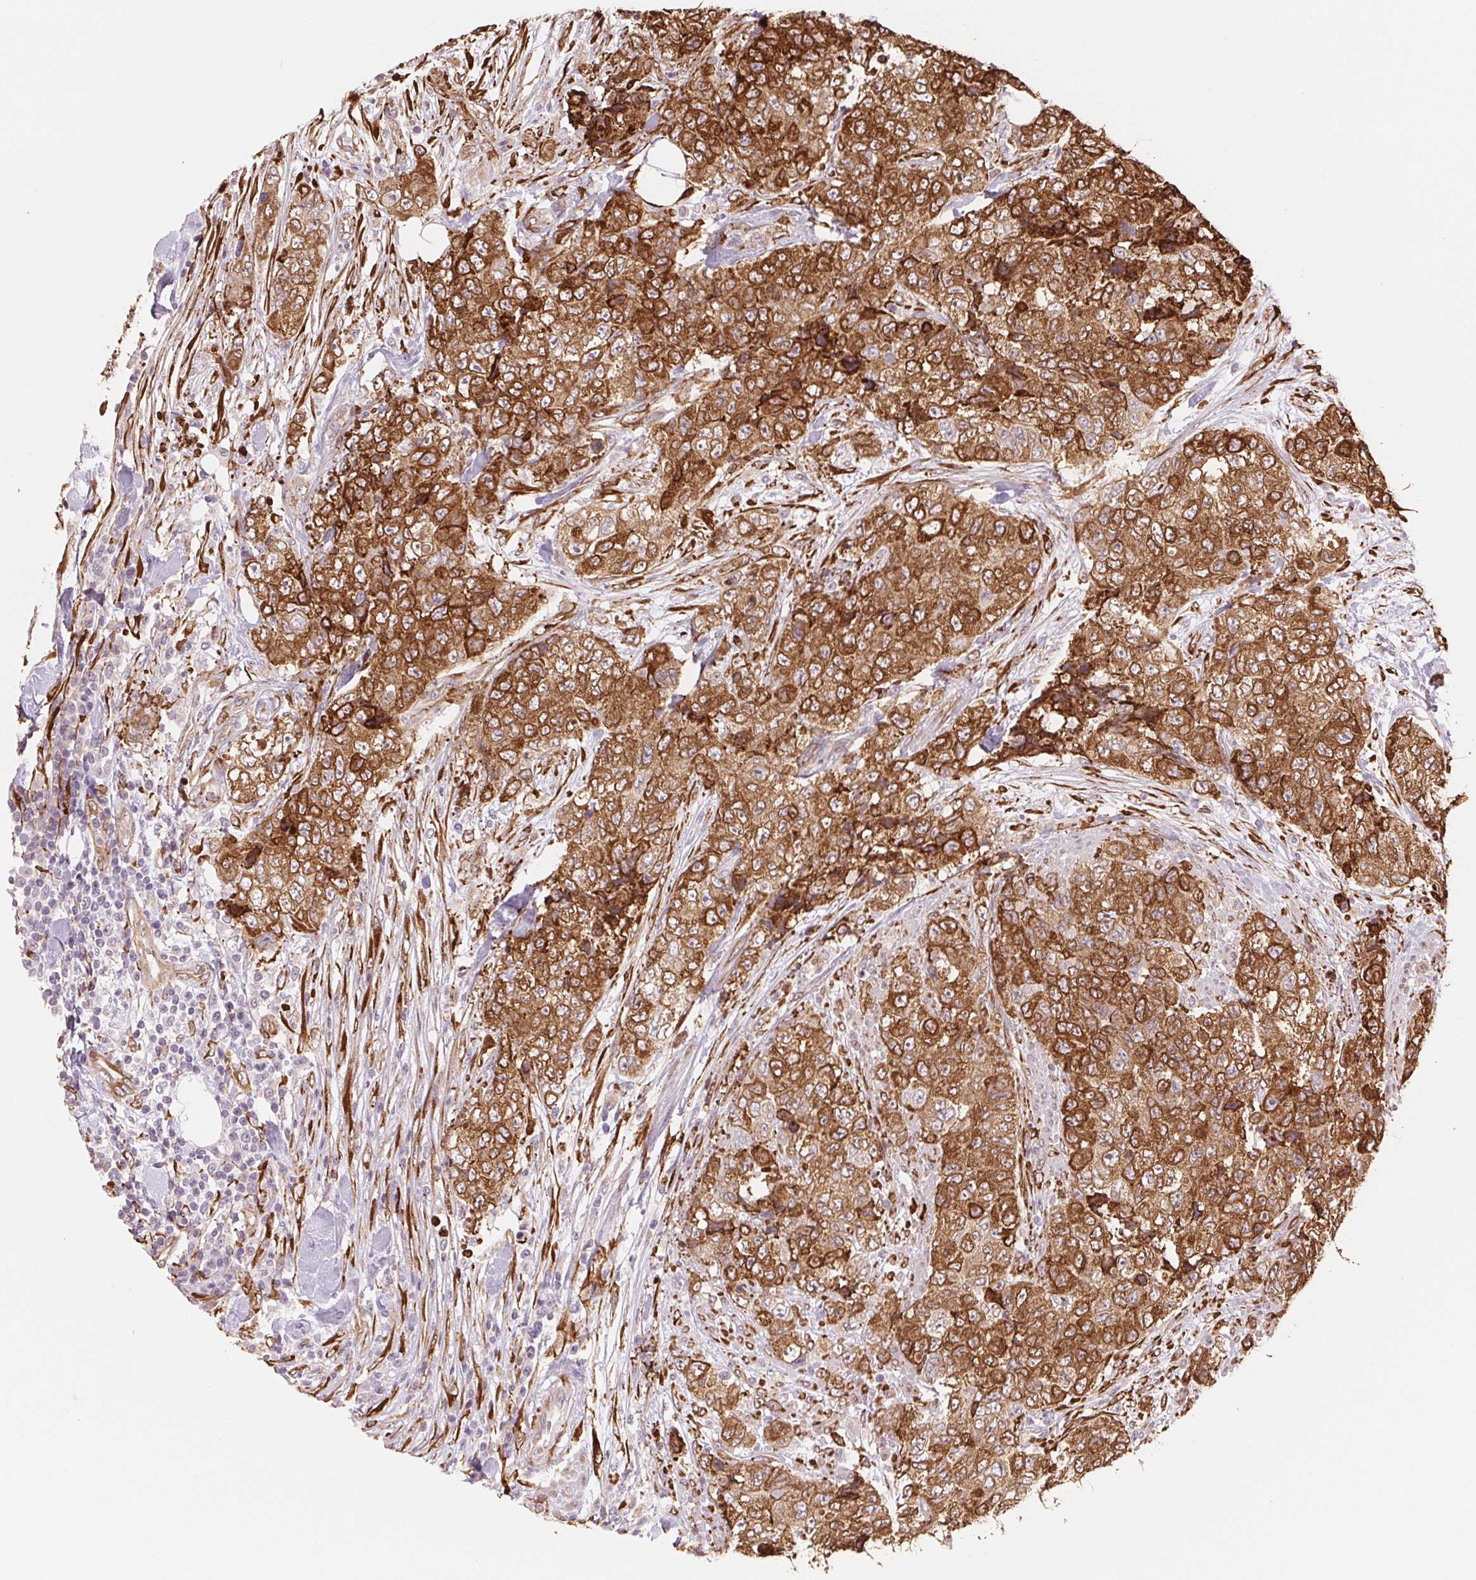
{"staining": {"intensity": "moderate", "quantity": ">75%", "location": "cytoplasmic/membranous"}, "tissue": "urothelial cancer", "cell_type": "Tumor cells", "image_type": "cancer", "snomed": [{"axis": "morphology", "description": "Urothelial carcinoma, High grade"}, {"axis": "topography", "description": "Urinary bladder"}], "caption": "An image showing moderate cytoplasmic/membranous positivity in about >75% of tumor cells in high-grade urothelial carcinoma, as visualized by brown immunohistochemical staining.", "gene": "FKBP10", "patient": {"sex": "female", "age": 78}}